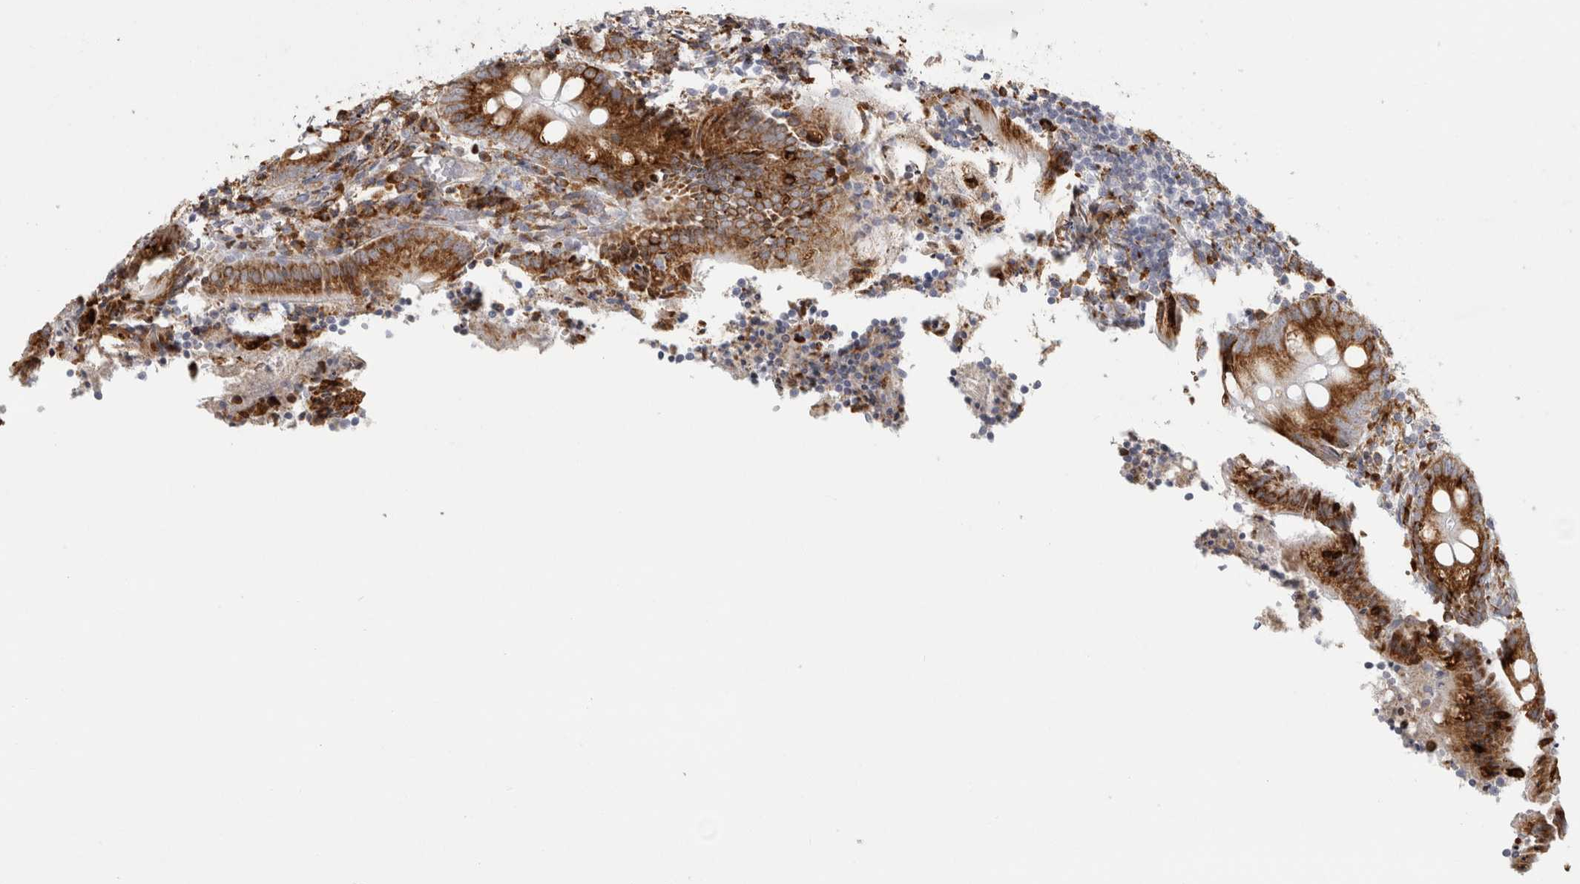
{"staining": {"intensity": "strong", "quantity": ">75%", "location": "cytoplasmic/membranous"}, "tissue": "appendix", "cell_type": "Glandular cells", "image_type": "normal", "snomed": [{"axis": "morphology", "description": "Normal tissue, NOS"}, {"axis": "topography", "description": "Appendix"}], "caption": "Protein staining exhibits strong cytoplasmic/membranous positivity in about >75% of glandular cells in benign appendix.", "gene": "OSTN", "patient": {"sex": "female", "age": 17}}